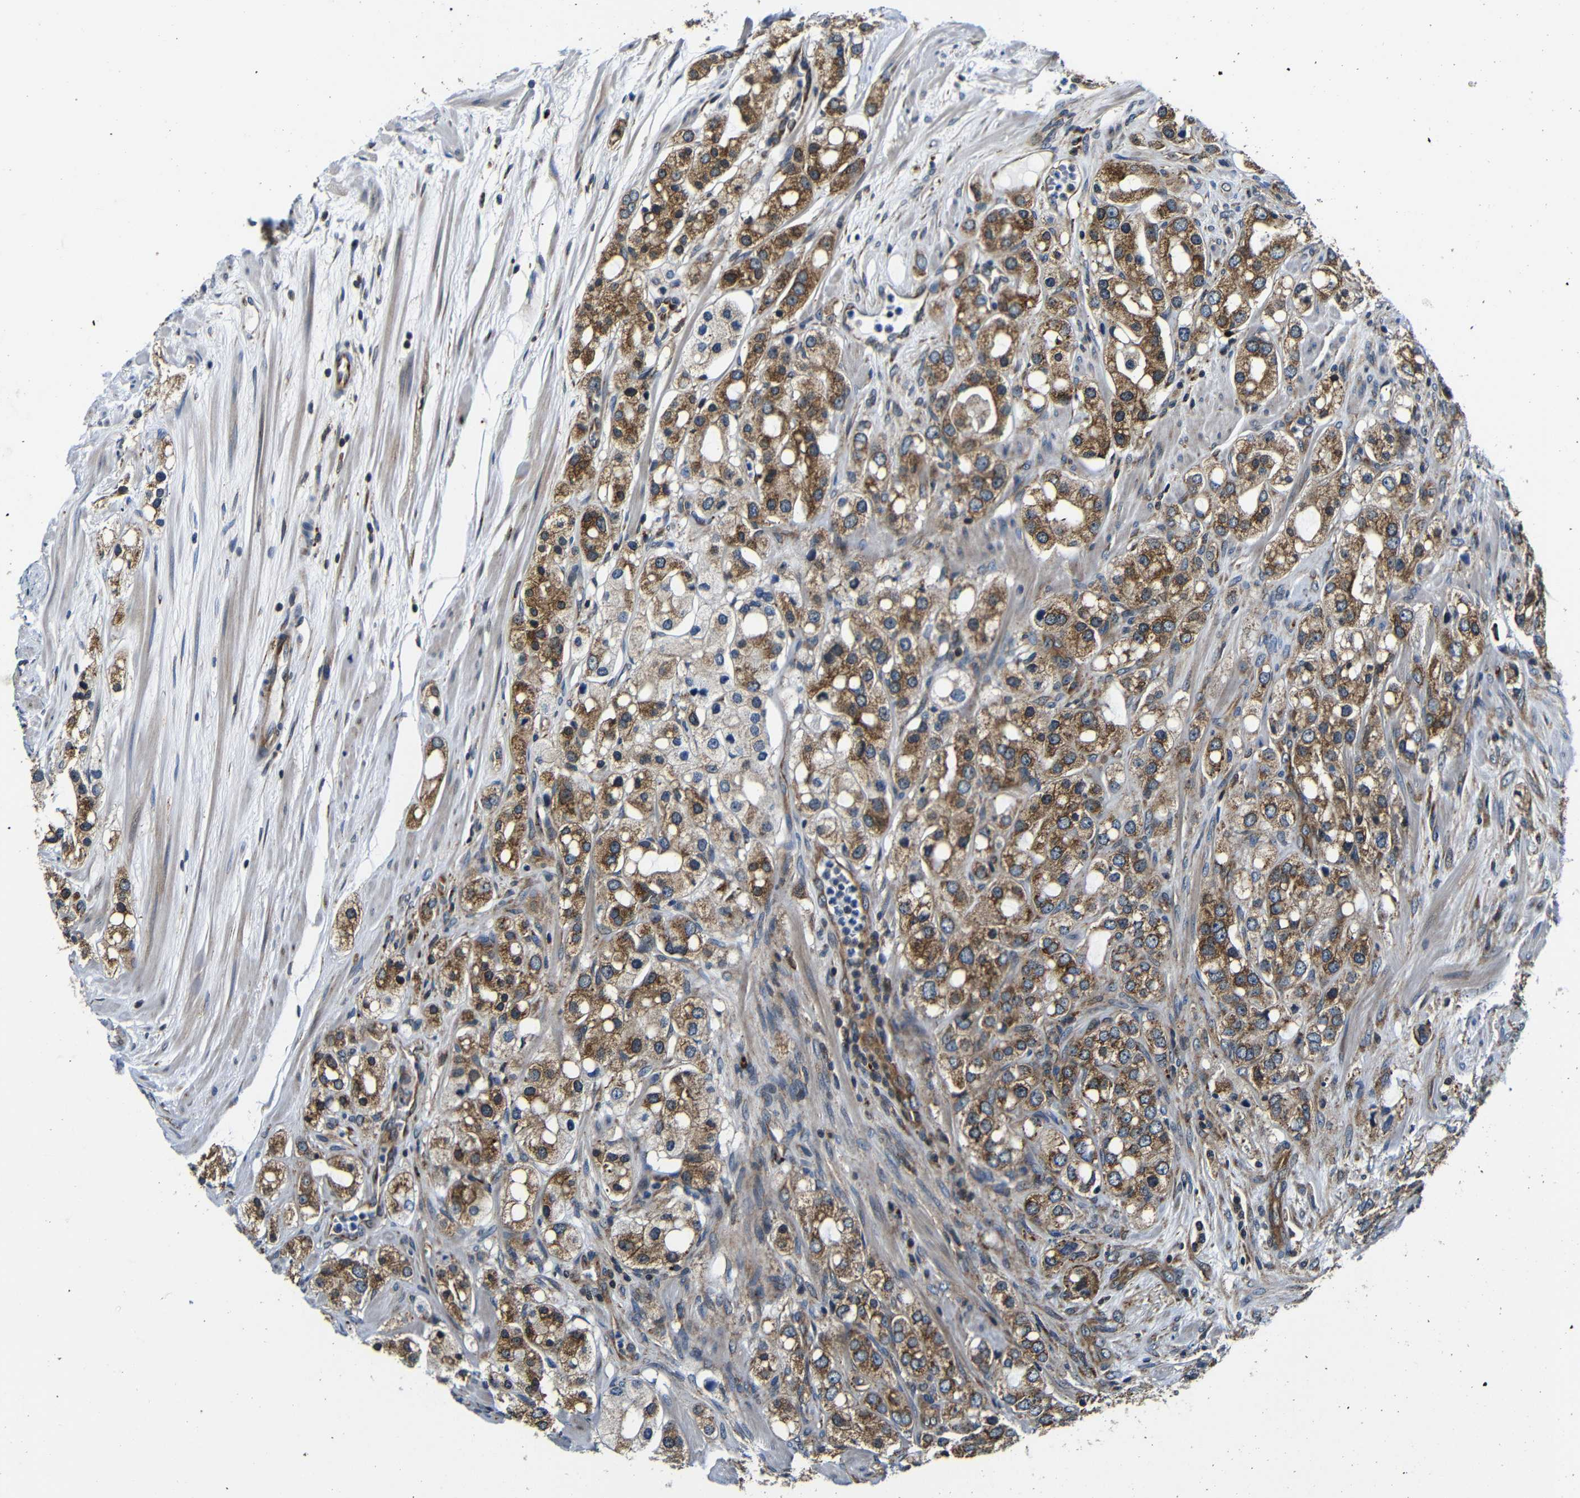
{"staining": {"intensity": "moderate", "quantity": ">75%", "location": "cytoplasmic/membranous"}, "tissue": "prostate cancer", "cell_type": "Tumor cells", "image_type": "cancer", "snomed": [{"axis": "morphology", "description": "Adenocarcinoma, High grade"}, {"axis": "topography", "description": "Prostate"}], "caption": "A photomicrograph of adenocarcinoma (high-grade) (prostate) stained for a protein shows moderate cytoplasmic/membranous brown staining in tumor cells.", "gene": "ABCE1", "patient": {"sex": "male", "age": 65}}